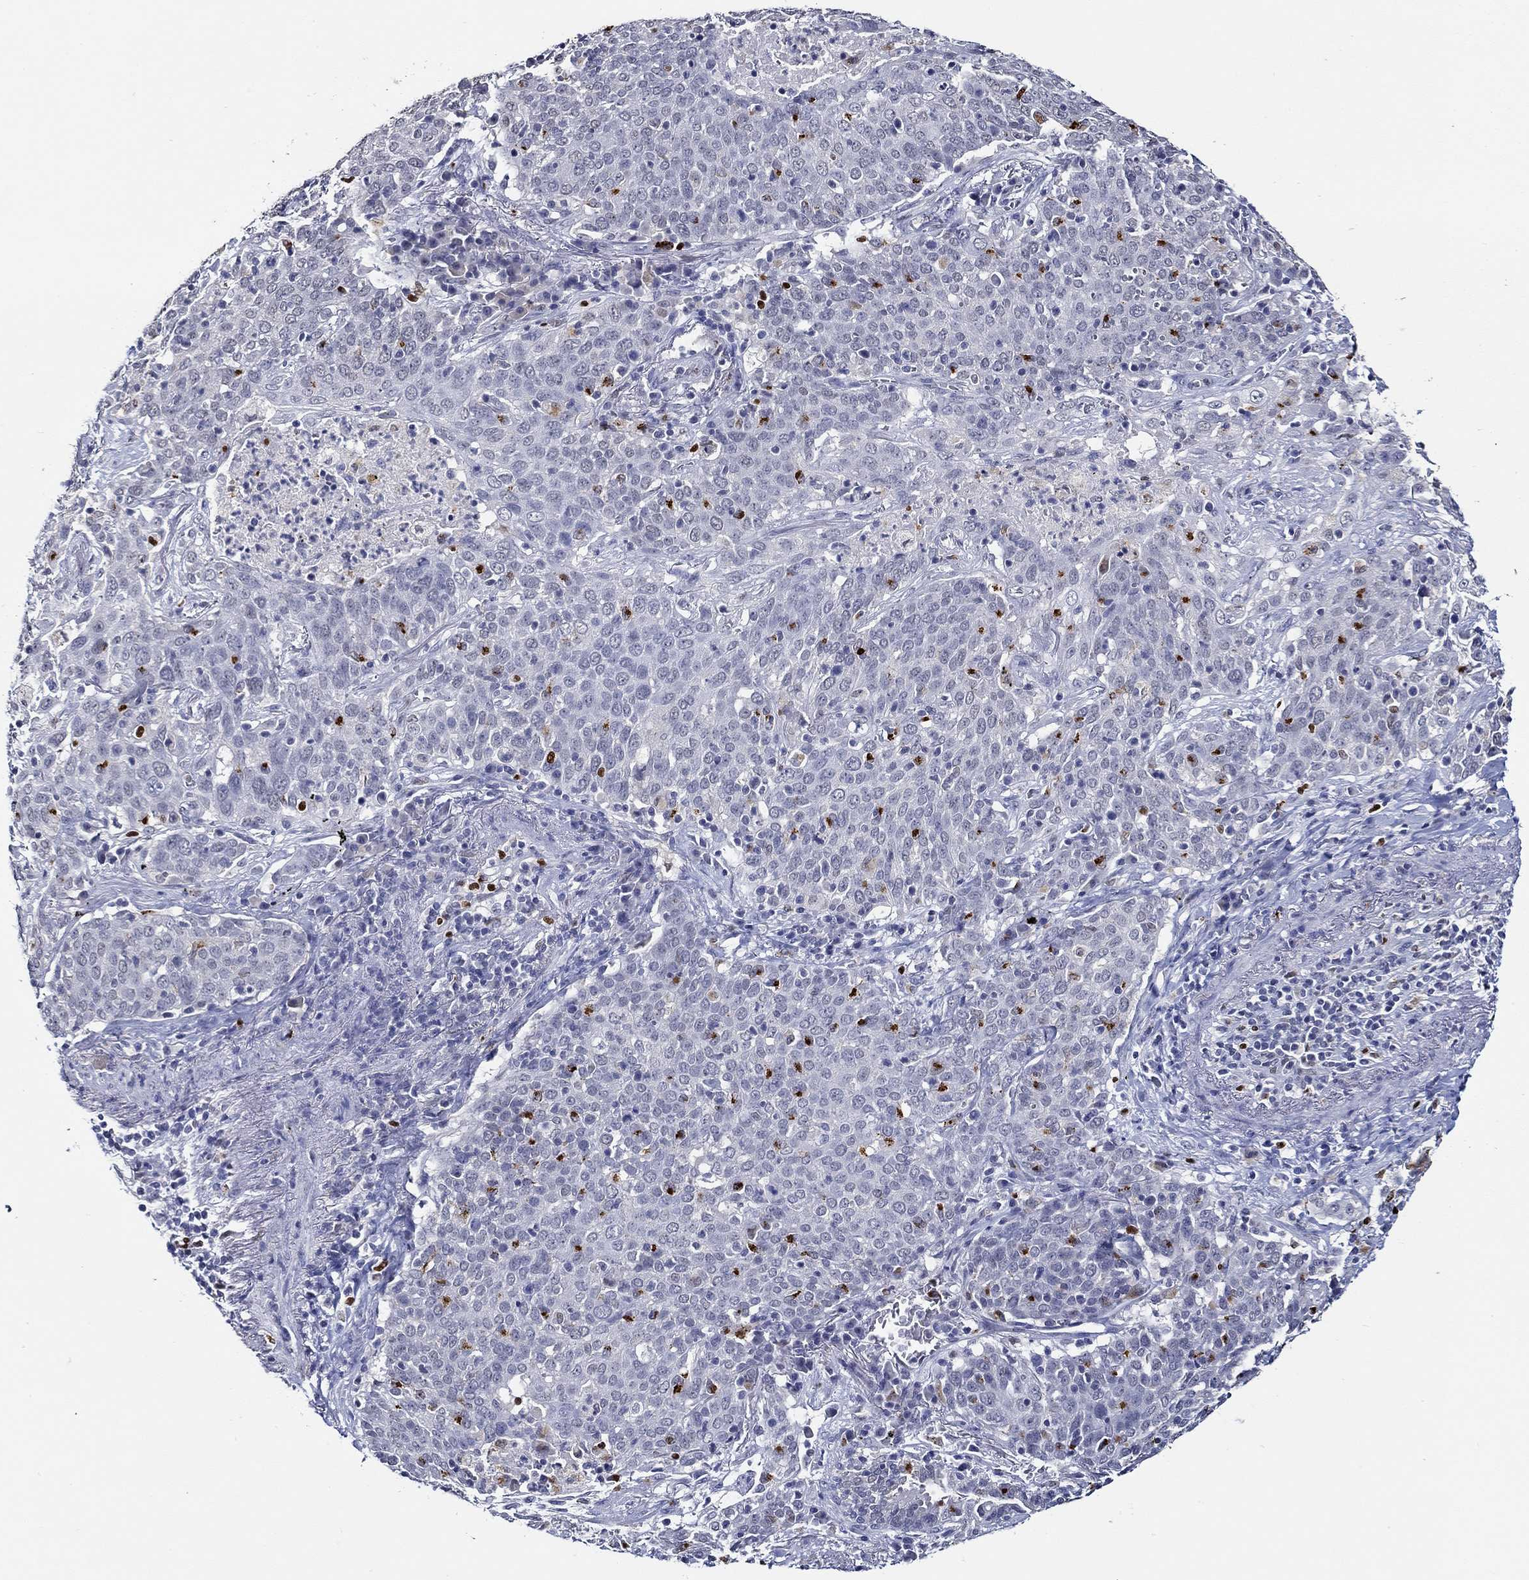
{"staining": {"intensity": "negative", "quantity": "none", "location": "none"}, "tissue": "lung cancer", "cell_type": "Tumor cells", "image_type": "cancer", "snomed": [{"axis": "morphology", "description": "Squamous cell carcinoma, NOS"}, {"axis": "topography", "description": "Lung"}], "caption": "Photomicrograph shows no significant protein positivity in tumor cells of lung cancer (squamous cell carcinoma).", "gene": "GATA2", "patient": {"sex": "male", "age": 82}}